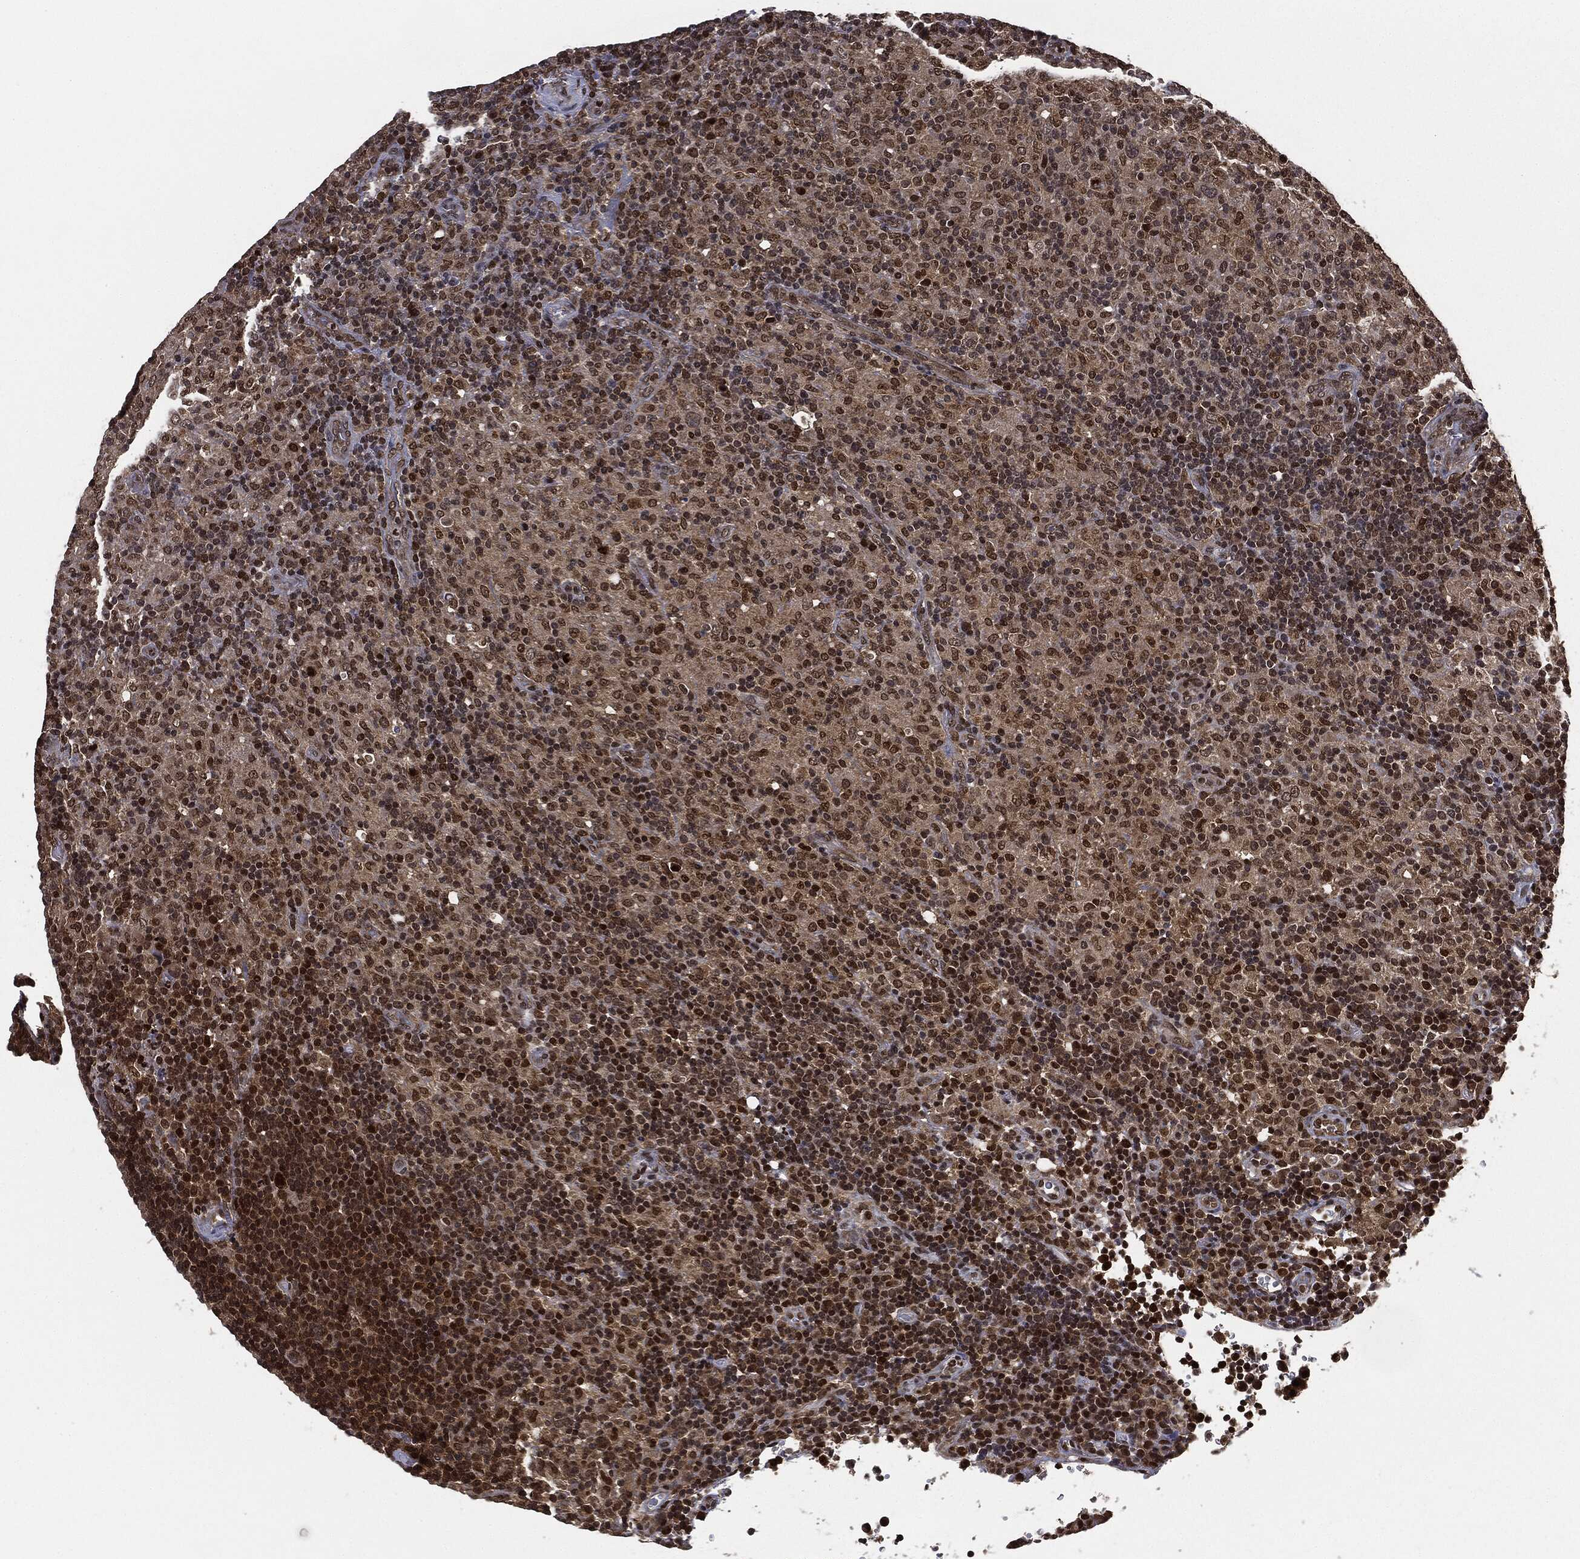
{"staining": {"intensity": "moderate", "quantity": ">75%", "location": "nuclear"}, "tissue": "lymphoma", "cell_type": "Tumor cells", "image_type": "cancer", "snomed": [{"axis": "morphology", "description": "Hodgkin's disease, NOS"}, {"axis": "topography", "description": "Lymph node"}], "caption": "DAB (3,3'-diaminobenzidine) immunohistochemical staining of human lymphoma shows moderate nuclear protein positivity in approximately >75% of tumor cells.", "gene": "TBC1D22A", "patient": {"sex": "male", "age": 70}}